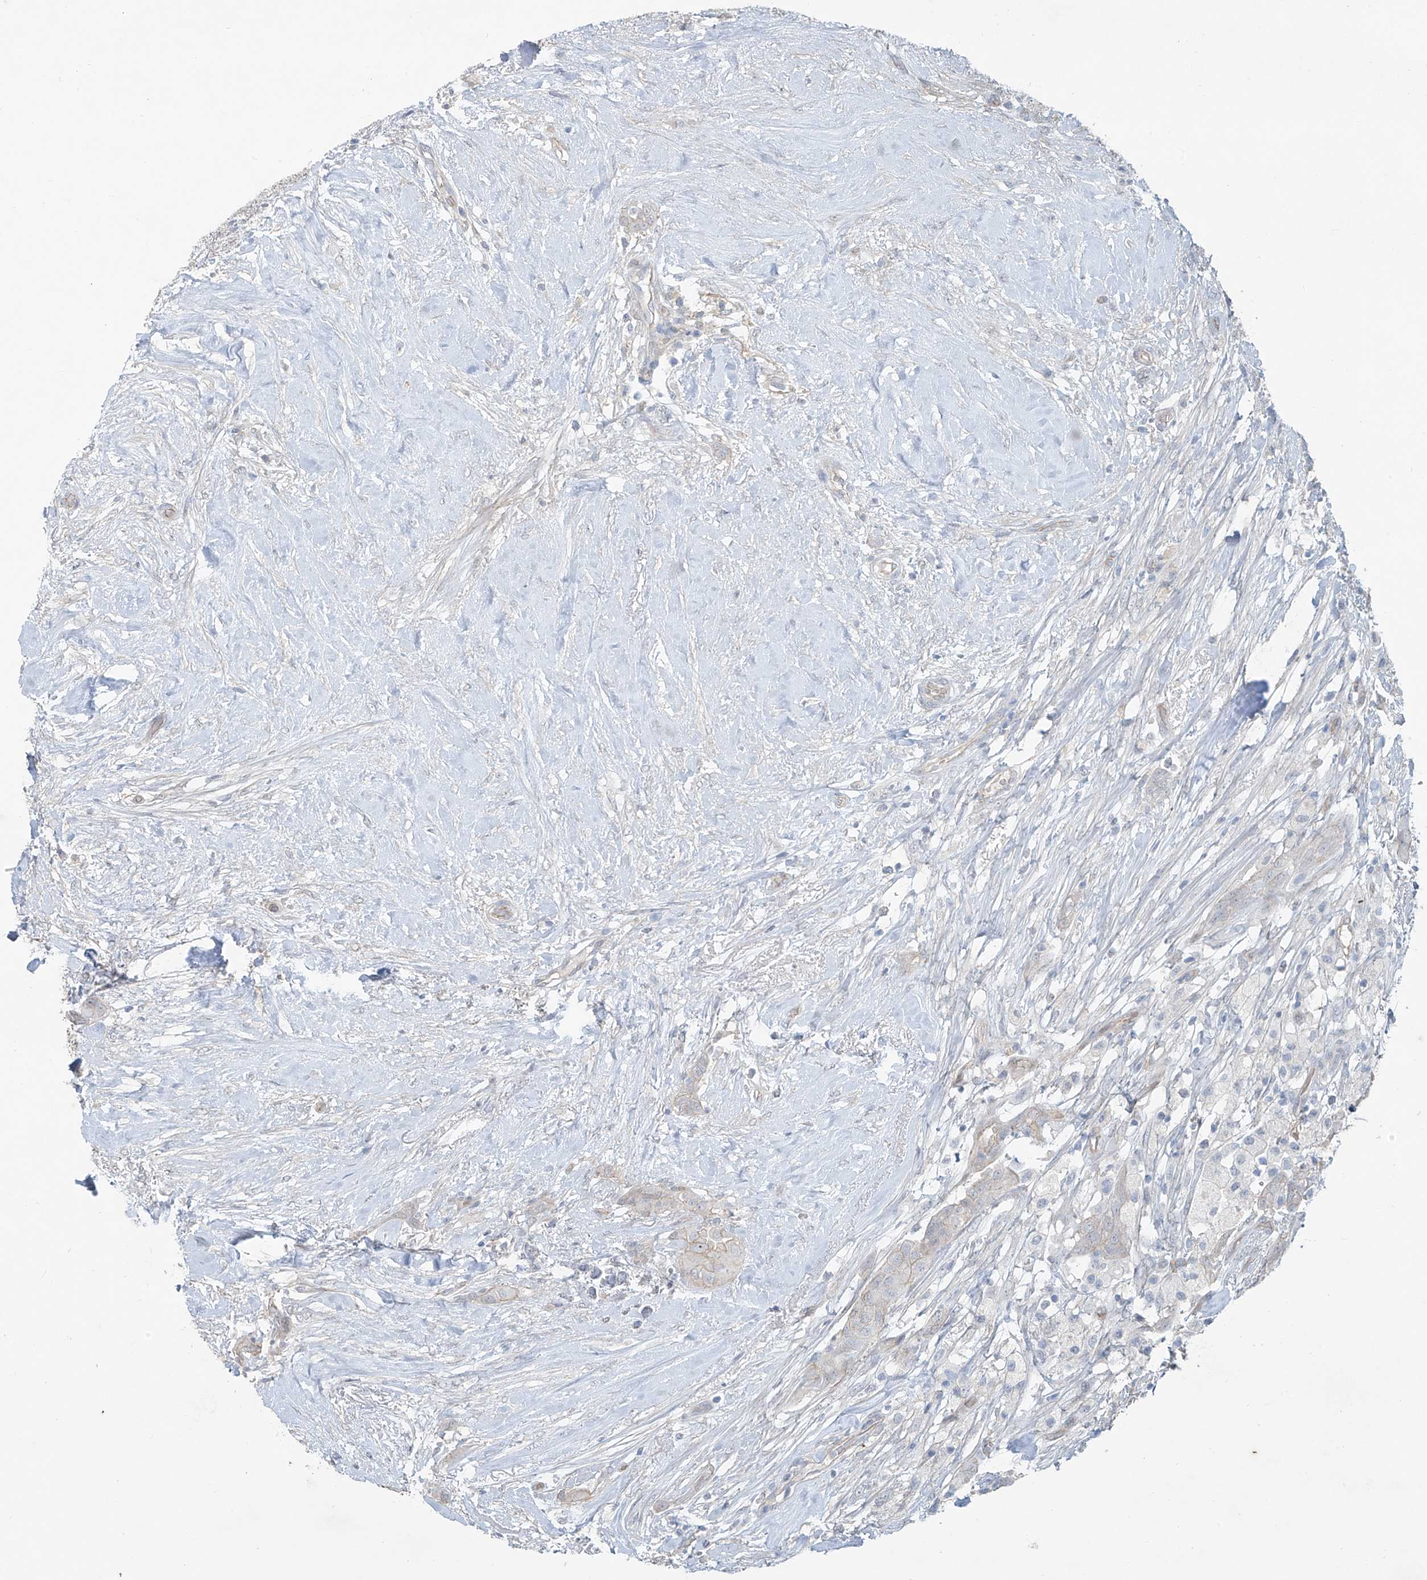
{"staining": {"intensity": "weak", "quantity": "25%-75%", "location": "cytoplasmic/membranous"}, "tissue": "thyroid cancer", "cell_type": "Tumor cells", "image_type": "cancer", "snomed": [{"axis": "morphology", "description": "Papillary adenocarcinoma, NOS"}, {"axis": "topography", "description": "Thyroid gland"}], "caption": "Immunohistochemistry of human thyroid papillary adenocarcinoma reveals low levels of weak cytoplasmic/membranous expression in about 25%-75% of tumor cells.", "gene": "TUBE1", "patient": {"sex": "female", "age": 59}}